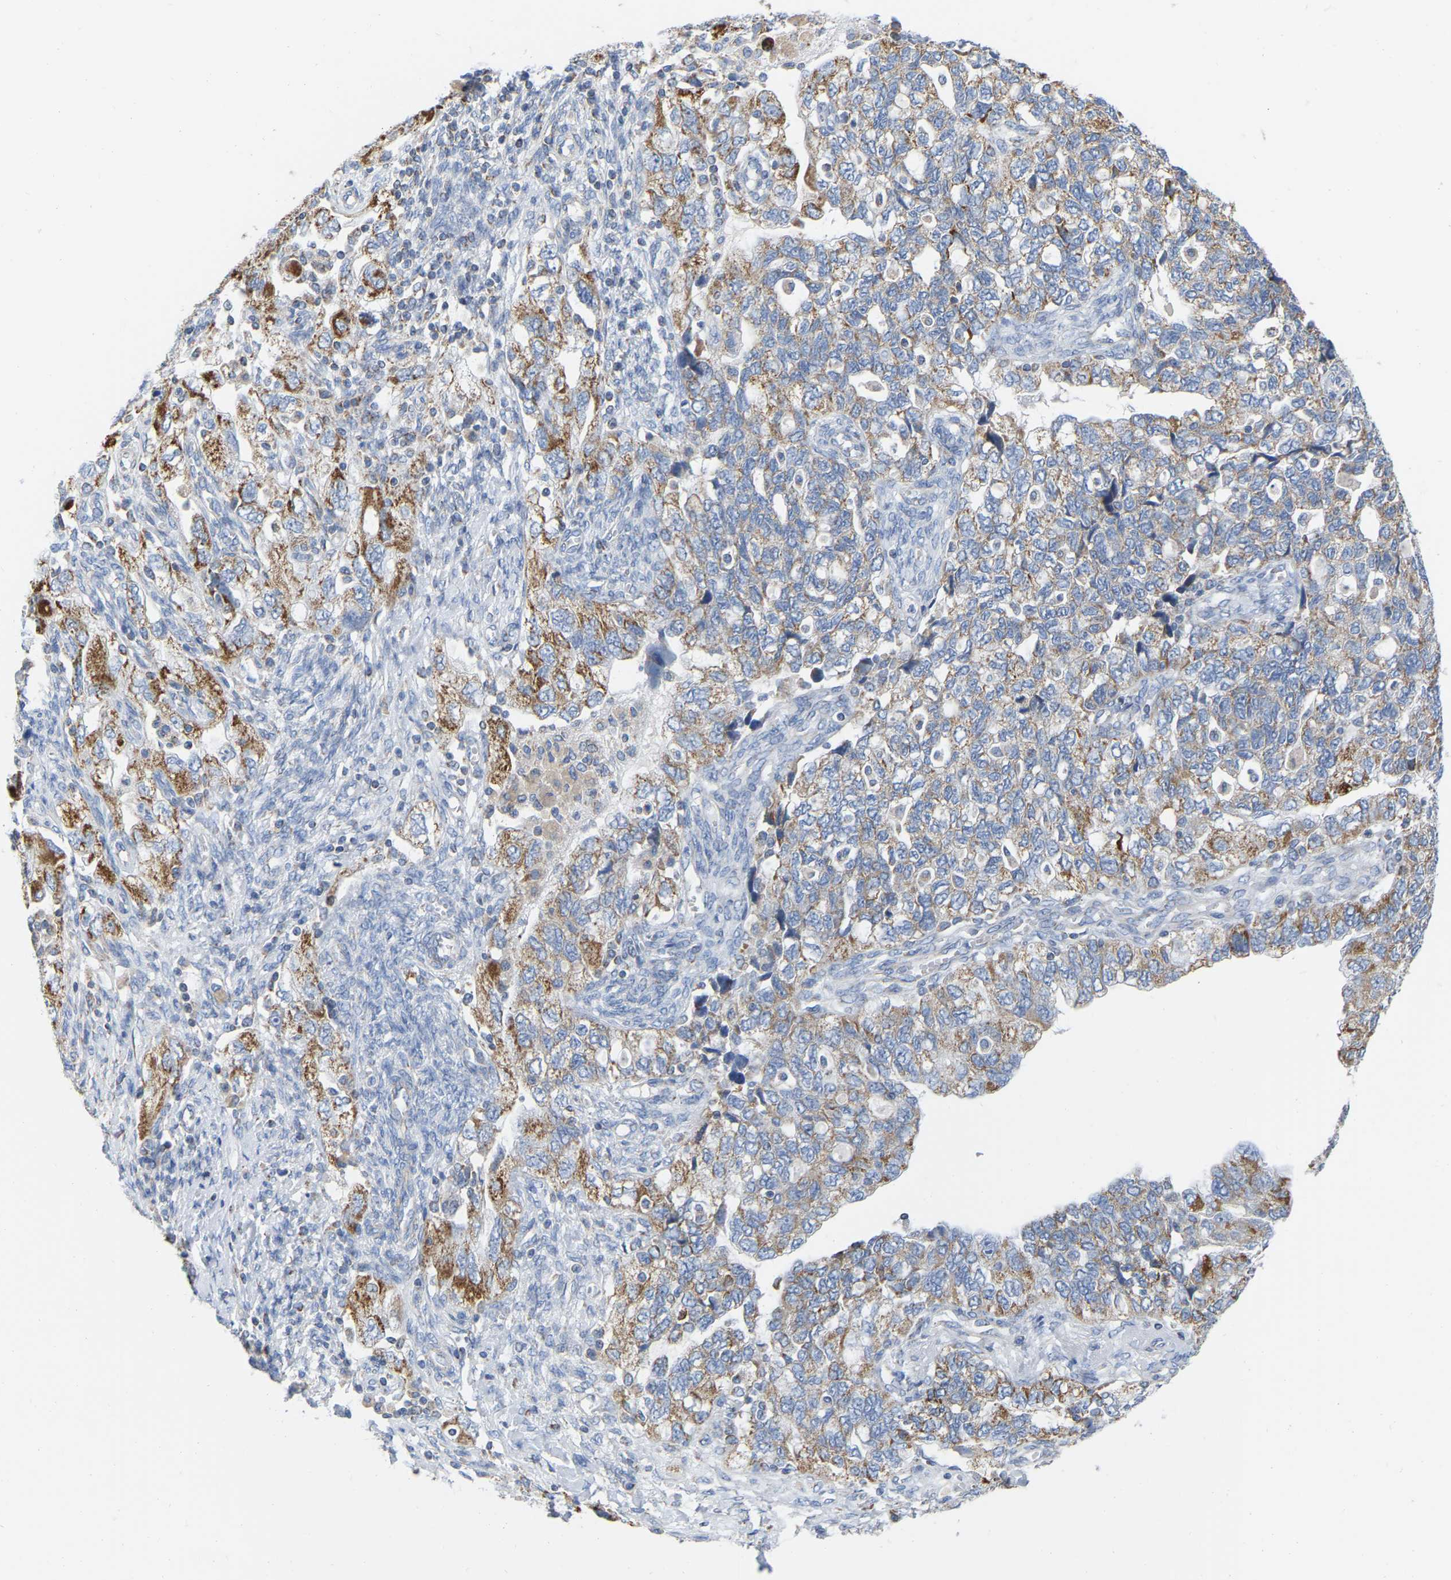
{"staining": {"intensity": "moderate", "quantity": ">75%", "location": "cytoplasmic/membranous"}, "tissue": "ovarian cancer", "cell_type": "Tumor cells", "image_type": "cancer", "snomed": [{"axis": "morphology", "description": "Carcinoma, NOS"}, {"axis": "morphology", "description": "Cystadenocarcinoma, serous, NOS"}, {"axis": "topography", "description": "Ovary"}], "caption": "Moderate cytoplasmic/membranous positivity for a protein is seen in approximately >75% of tumor cells of ovarian cancer using immunohistochemistry.", "gene": "CBLB", "patient": {"sex": "female", "age": 69}}